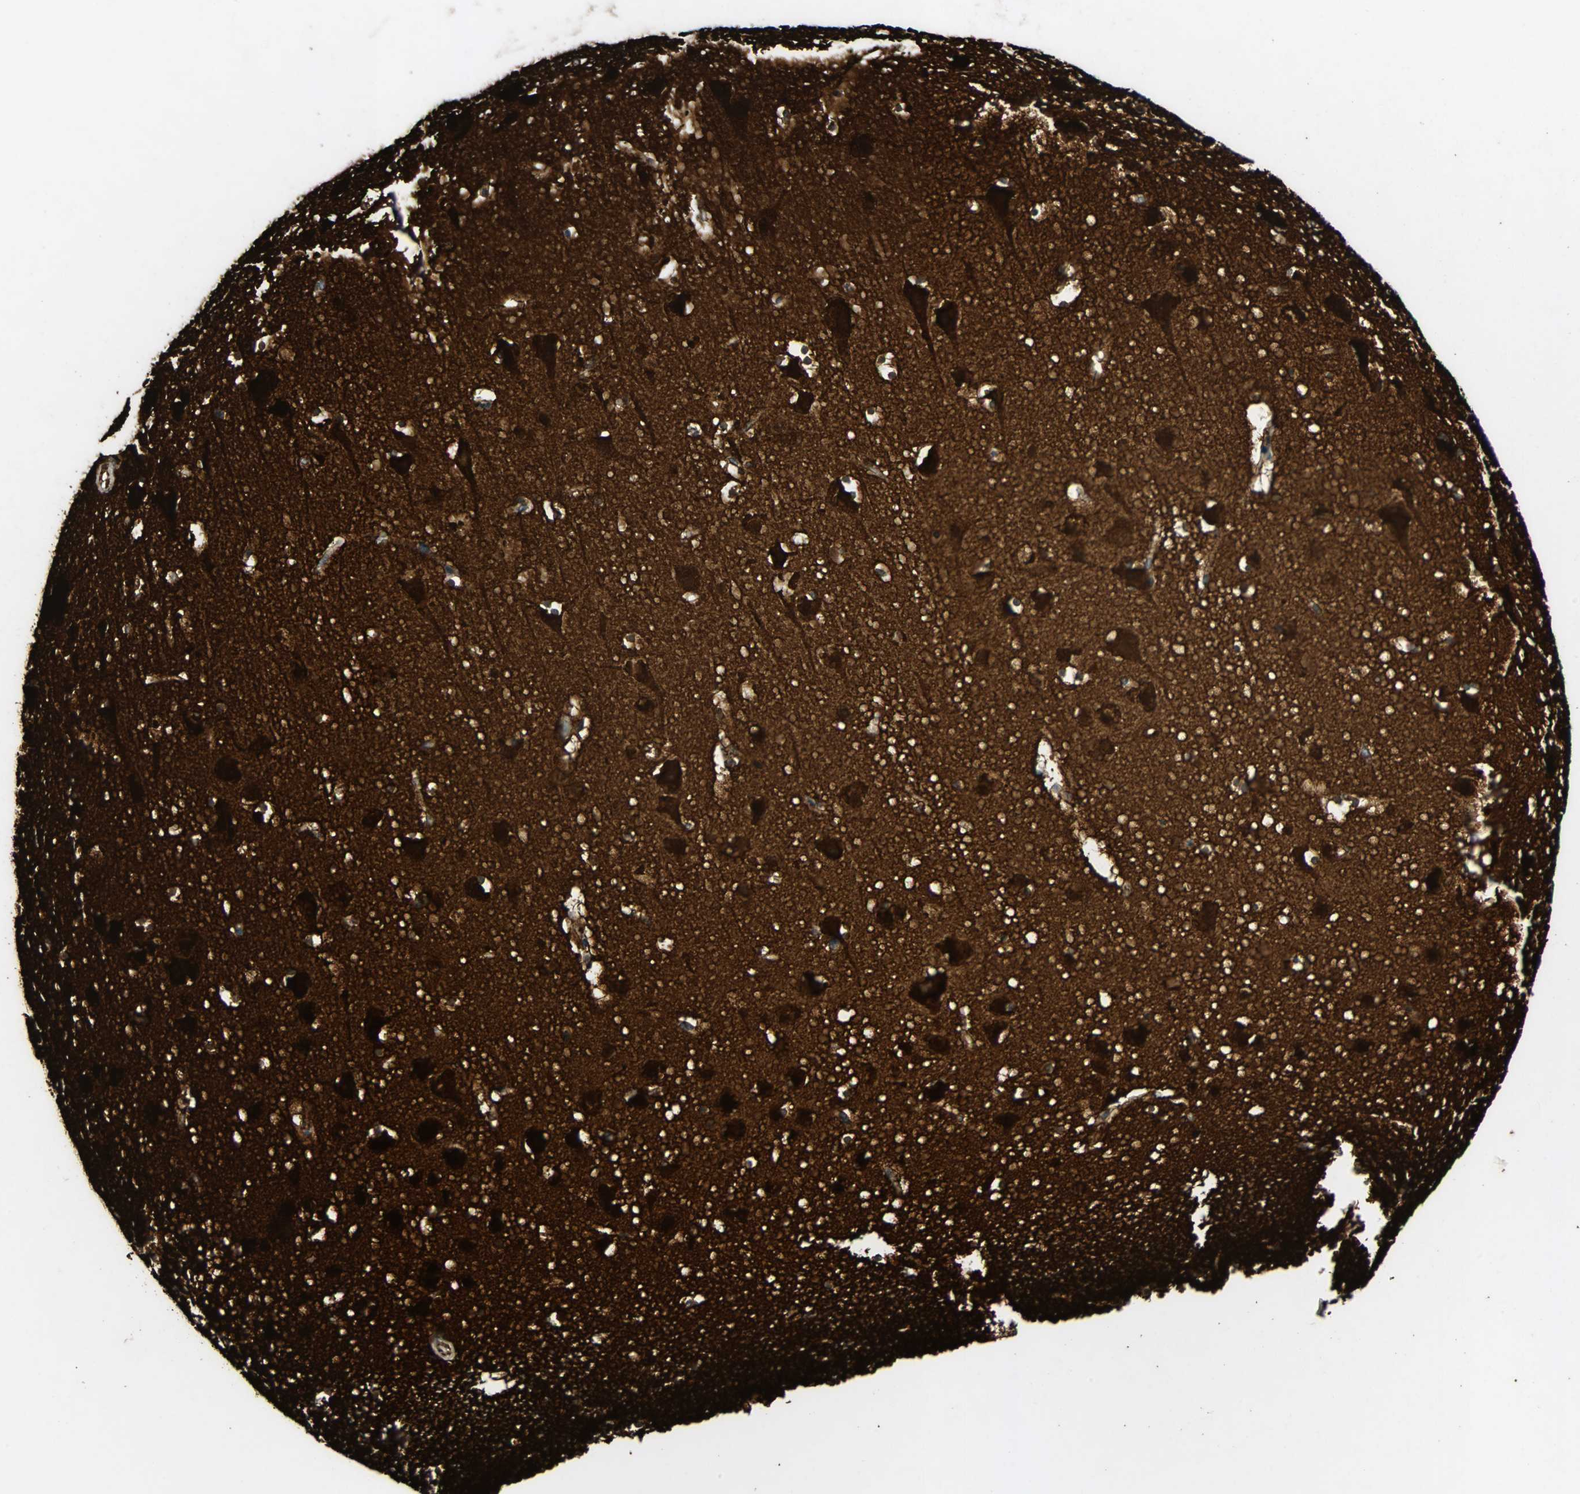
{"staining": {"intensity": "weak", "quantity": ">75%", "location": "cytoplasmic/membranous"}, "tissue": "cerebral cortex", "cell_type": "Endothelial cells", "image_type": "normal", "snomed": [{"axis": "morphology", "description": "Normal tissue, NOS"}, {"axis": "topography", "description": "Cerebral cortex"}], "caption": "The image reveals immunohistochemical staining of unremarkable cerebral cortex. There is weak cytoplasmic/membranous staining is present in approximately >75% of endothelial cells.", "gene": "TUBA4A", "patient": {"sex": "male", "age": 45}}